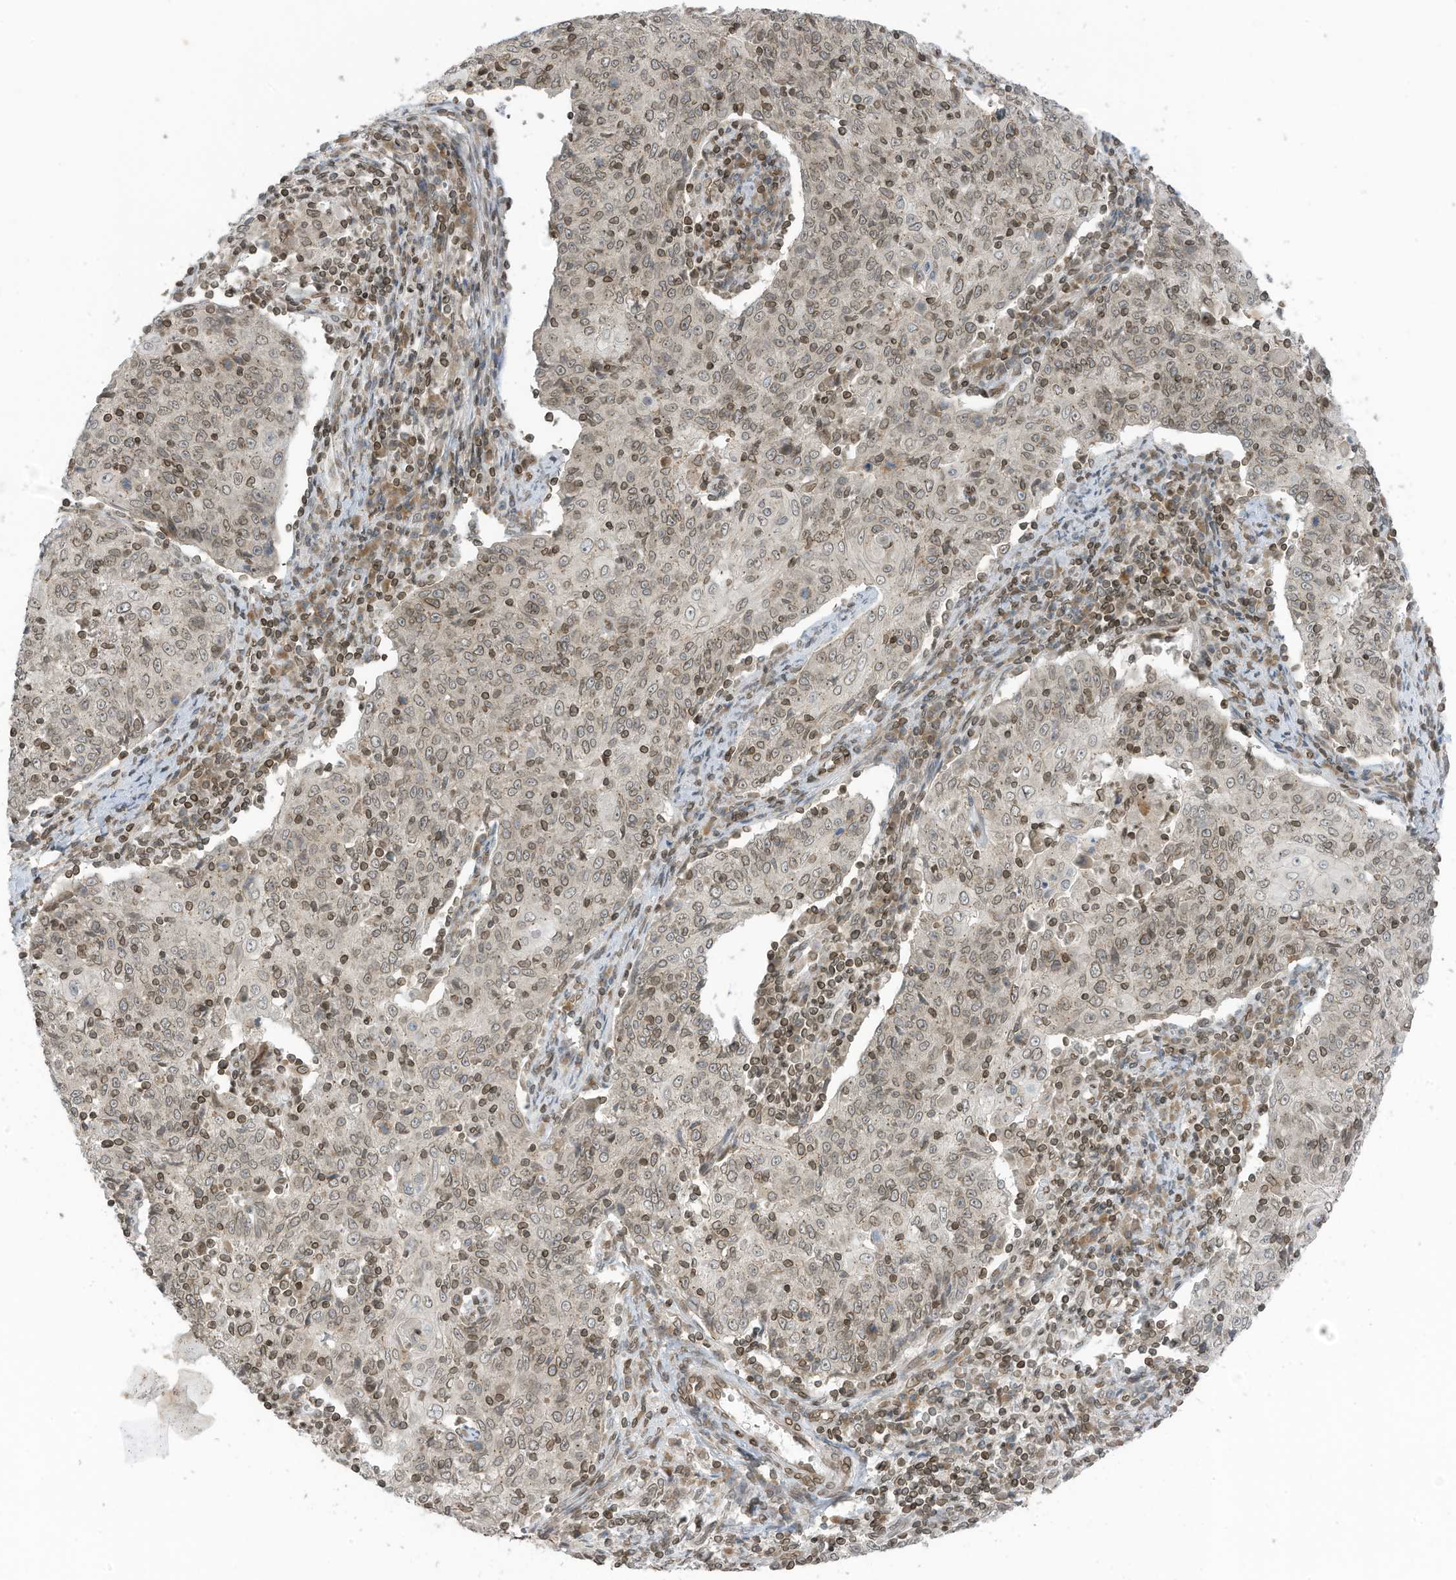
{"staining": {"intensity": "weak", "quantity": ">75%", "location": "cytoplasmic/membranous,nuclear"}, "tissue": "cervical cancer", "cell_type": "Tumor cells", "image_type": "cancer", "snomed": [{"axis": "morphology", "description": "Squamous cell carcinoma, NOS"}, {"axis": "topography", "description": "Cervix"}], "caption": "Human squamous cell carcinoma (cervical) stained with a brown dye shows weak cytoplasmic/membranous and nuclear positive expression in approximately >75% of tumor cells.", "gene": "RABL3", "patient": {"sex": "female", "age": 48}}